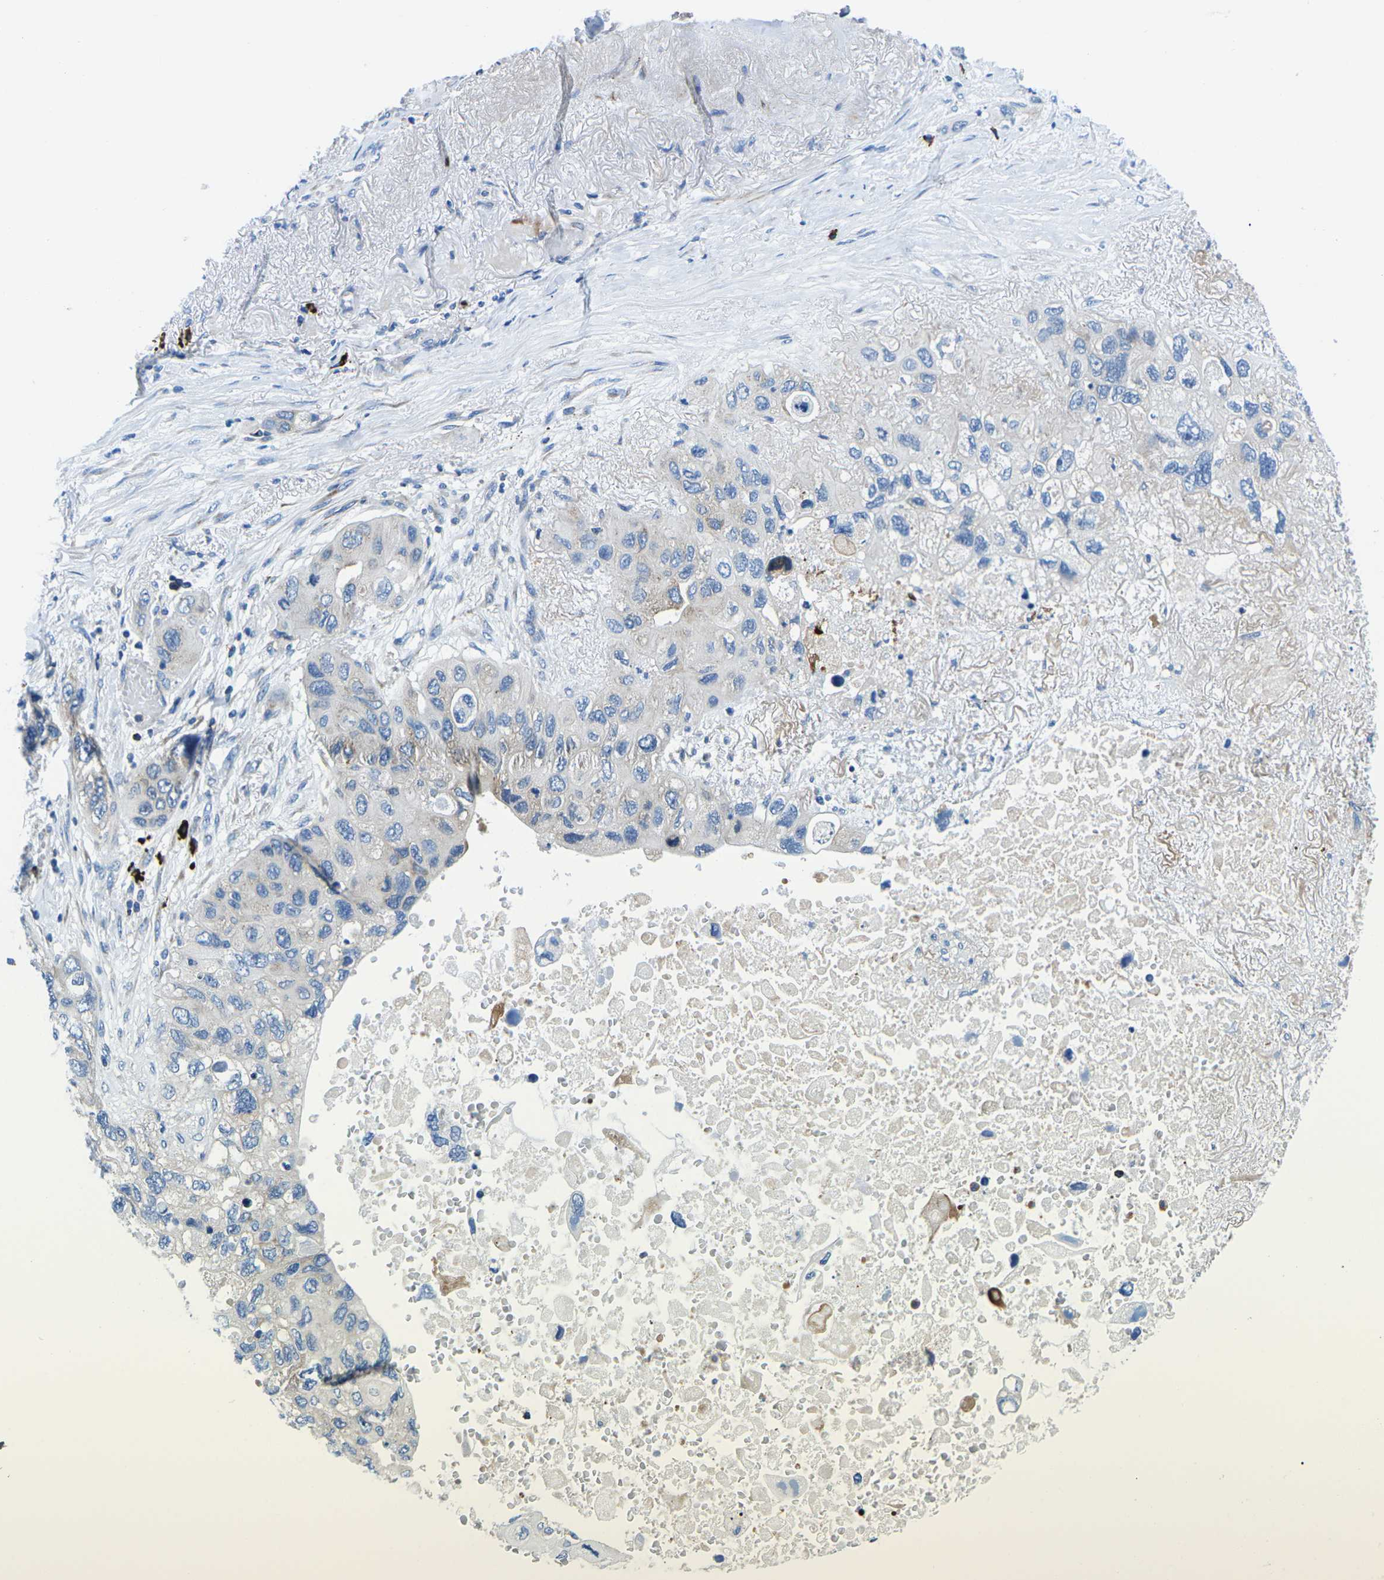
{"staining": {"intensity": "weak", "quantity": "<25%", "location": "cytoplasmic/membranous"}, "tissue": "lung cancer", "cell_type": "Tumor cells", "image_type": "cancer", "snomed": [{"axis": "morphology", "description": "Squamous cell carcinoma, NOS"}, {"axis": "topography", "description": "Lung"}], "caption": "Immunohistochemistry (IHC) of lung cancer exhibits no staining in tumor cells.", "gene": "MC4R", "patient": {"sex": "female", "age": 73}}